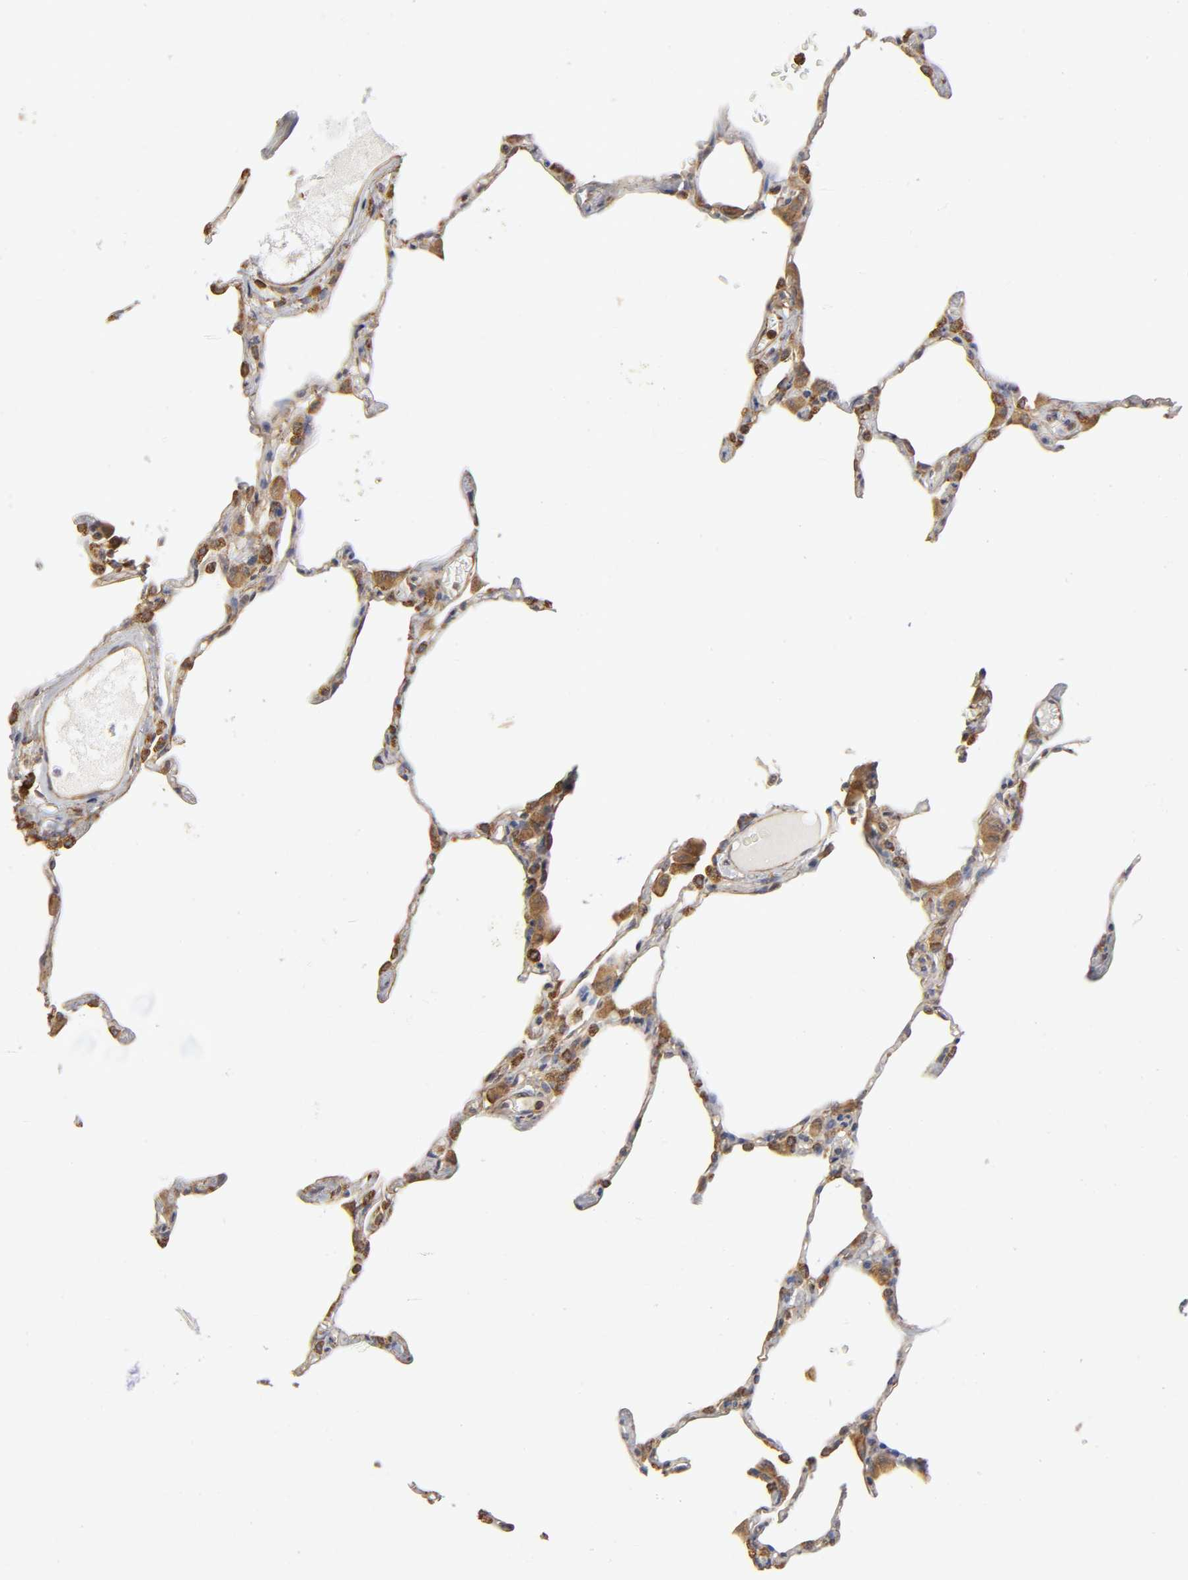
{"staining": {"intensity": "strong", "quantity": ">75%", "location": "cytoplasmic/membranous"}, "tissue": "lung", "cell_type": "Alveolar cells", "image_type": "normal", "snomed": [{"axis": "morphology", "description": "Normal tissue, NOS"}, {"axis": "topography", "description": "Lung"}], "caption": "Approximately >75% of alveolar cells in normal human lung exhibit strong cytoplasmic/membranous protein expression as visualized by brown immunohistochemical staining.", "gene": "RPL14", "patient": {"sex": "female", "age": 49}}